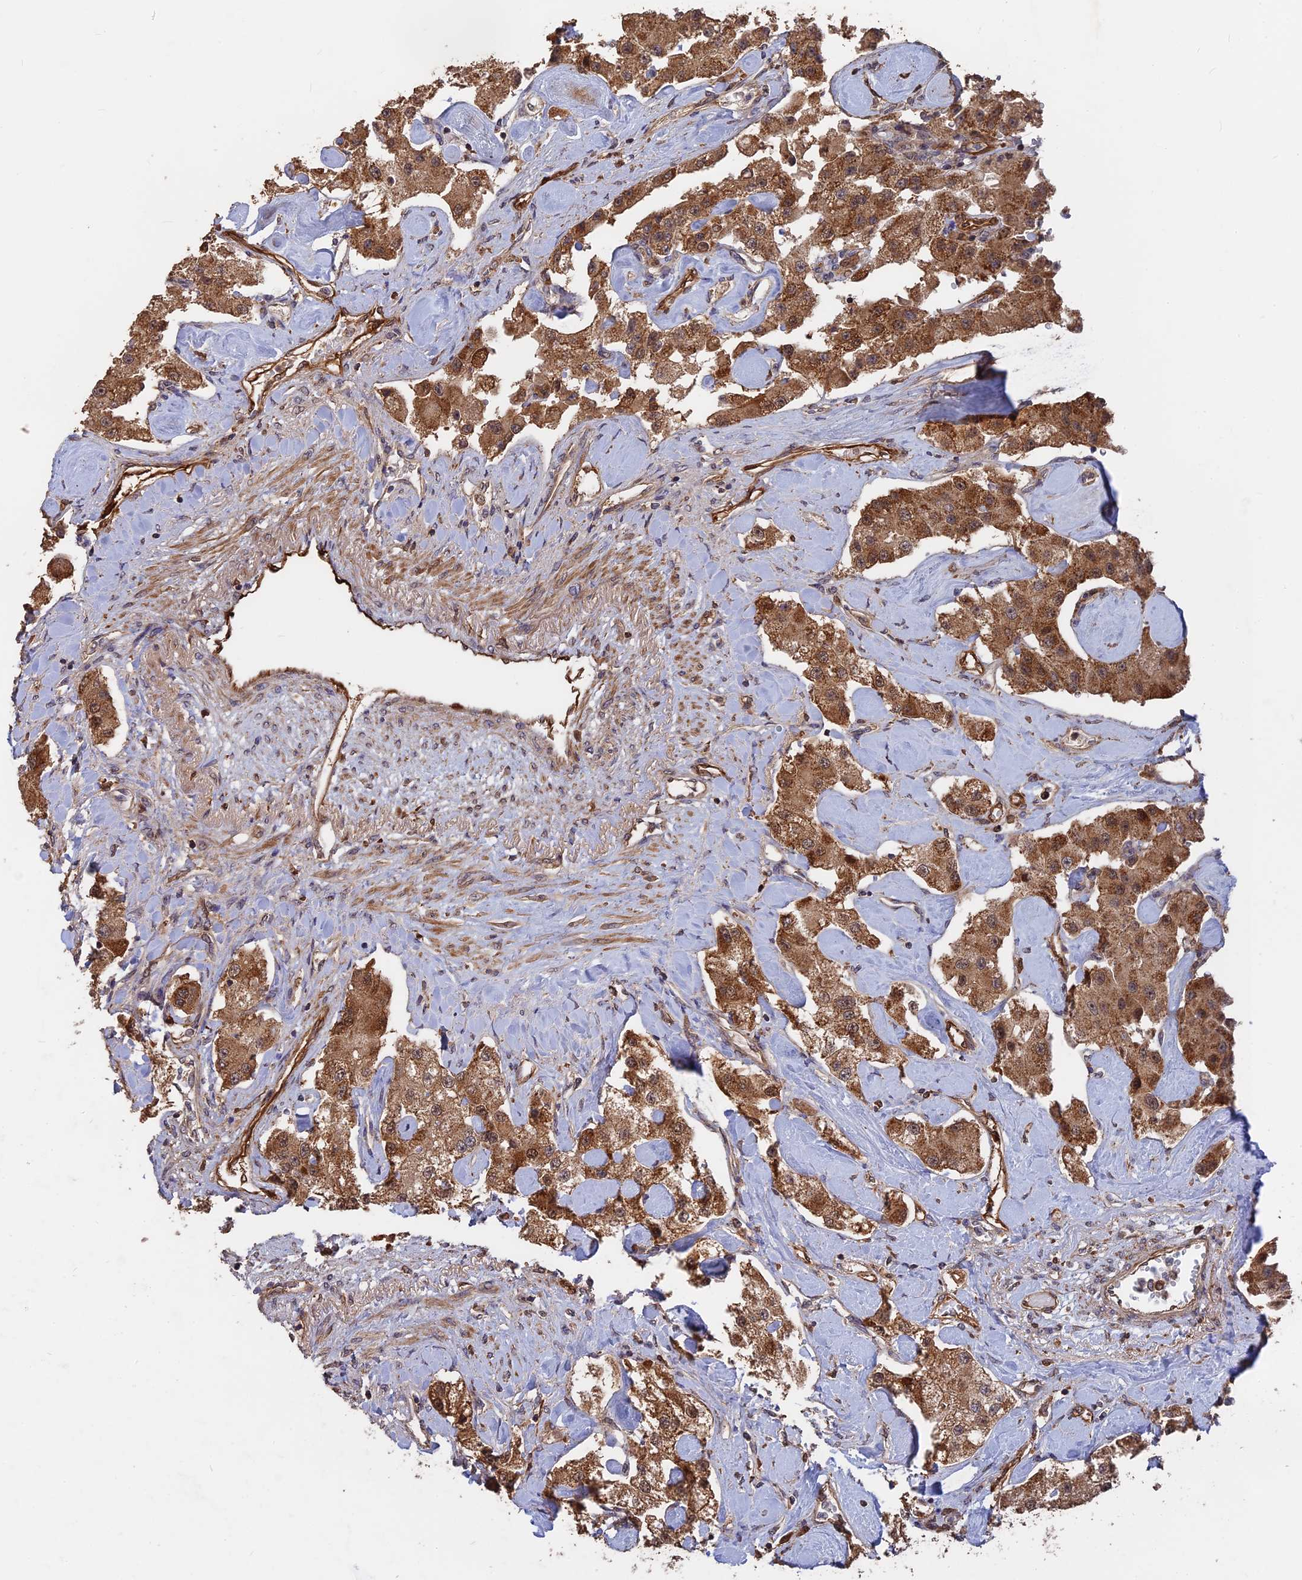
{"staining": {"intensity": "moderate", "quantity": ">75%", "location": "cytoplasmic/membranous"}, "tissue": "carcinoid", "cell_type": "Tumor cells", "image_type": "cancer", "snomed": [{"axis": "morphology", "description": "Carcinoid, malignant, NOS"}, {"axis": "topography", "description": "Pancreas"}], "caption": "Carcinoid was stained to show a protein in brown. There is medium levels of moderate cytoplasmic/membranous staining in about >75% of tumor cells.", "gene": "SAC3D1", "patient": {"sex": "male", "age": 41}}